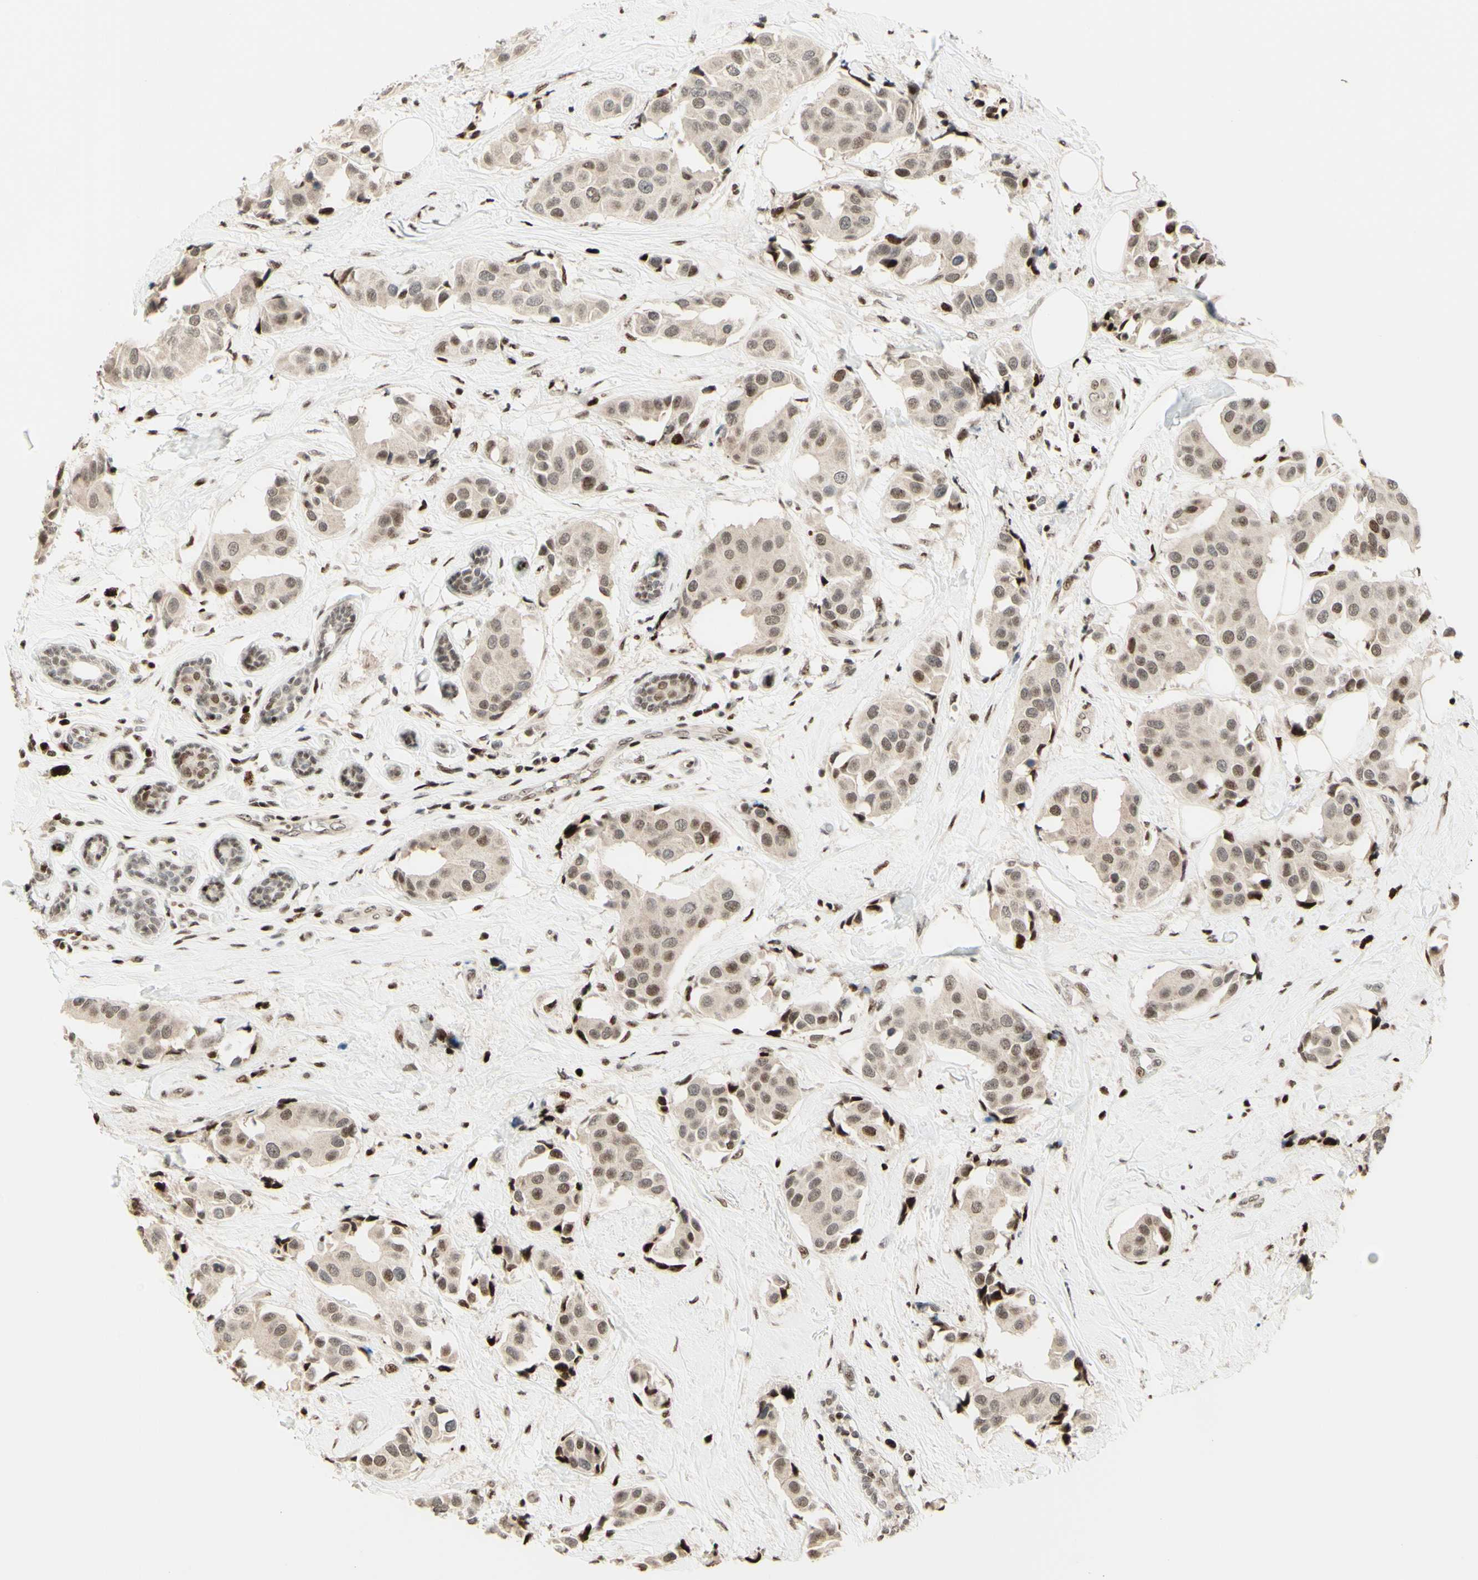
{"staining": {"intensity": "weak", "quantity": ">75%", "location": "cytoplasmic/membranous,nuclear"}, "tissue": "breast cancer", "cell_type": "Tumor cells", "image_type": "cancer", "snomed": [{"axis": "morphology", "description": "Normal tissue, NOS"}, {"axis": "morphology", "description": "Duct carcinoma"}, {"axis": "topography", "description": "Breast"}], "caption": "Immunohistochemistry (IHC) image of human breast cancer (infiltrating ductal carcinoma) stained for a protein (brown), which exhibits low levels of weak cytoplasmic/membranous and nuclear staining in approximately >75% of tumor cells.", "gene": "CDKL5", "patient": {"sex": "female", "age": 39}}